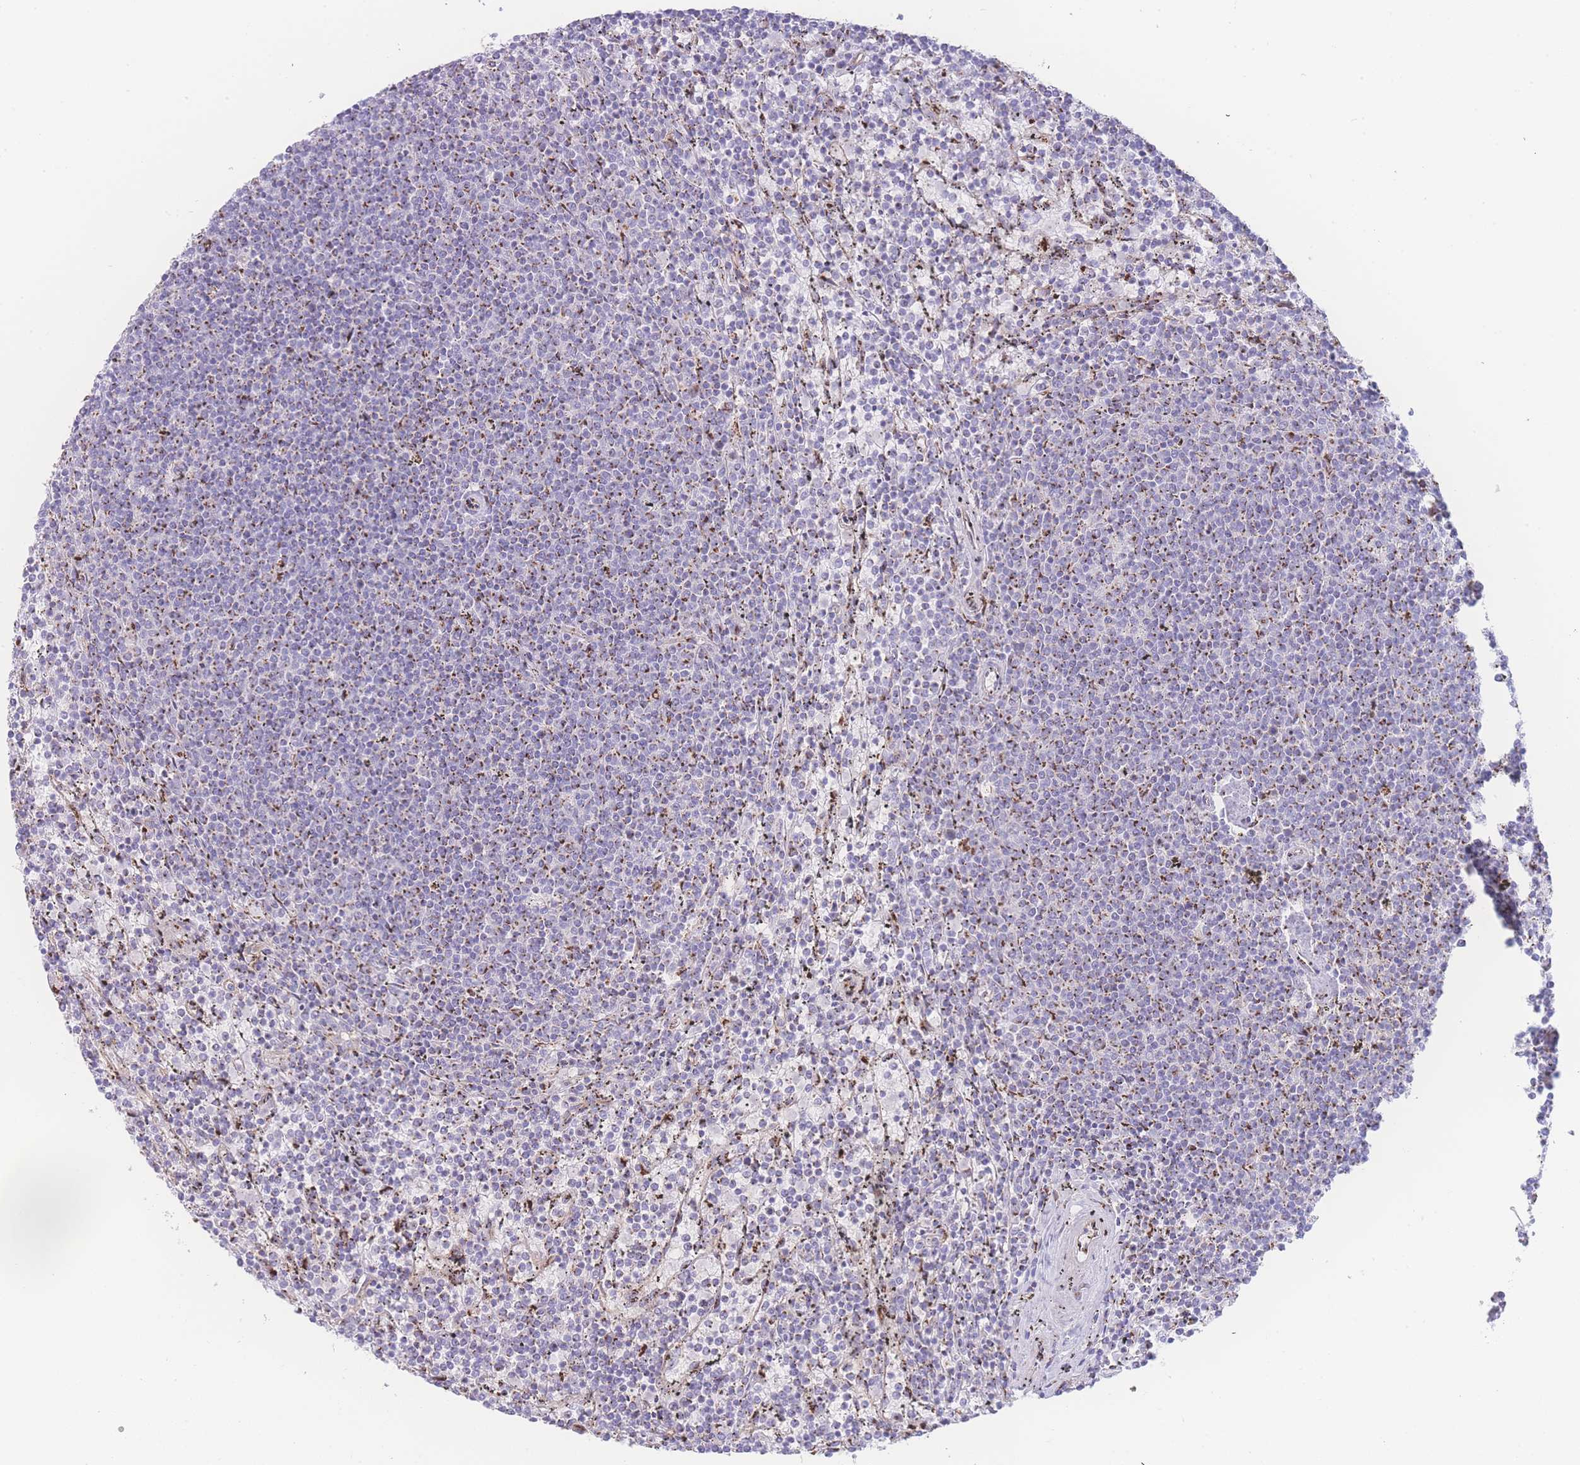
{"staining": {"intensity": "moderate", "quantity": "25%-75%", "location": "cytoplasmic/membranous"}, "tissue": "lymphoma", "cell_type": "Tumor cells", "image_type": "cancer", "snomed": [{"axis": "morphology", "description": "Malignant lymphoma, non-Hodgkin's type, Low grade"}, {"axis": "topography", "description": "Spleen"}], "caption": "Immunohistochemical staining of lymphoma demonstrates medium levels of moderate cytoplasmic/membranous protein expression in approximately 25%-75% of tumor cells.", "gene": "GOLM2", "patient": {"sex": "female", "age": 50}}